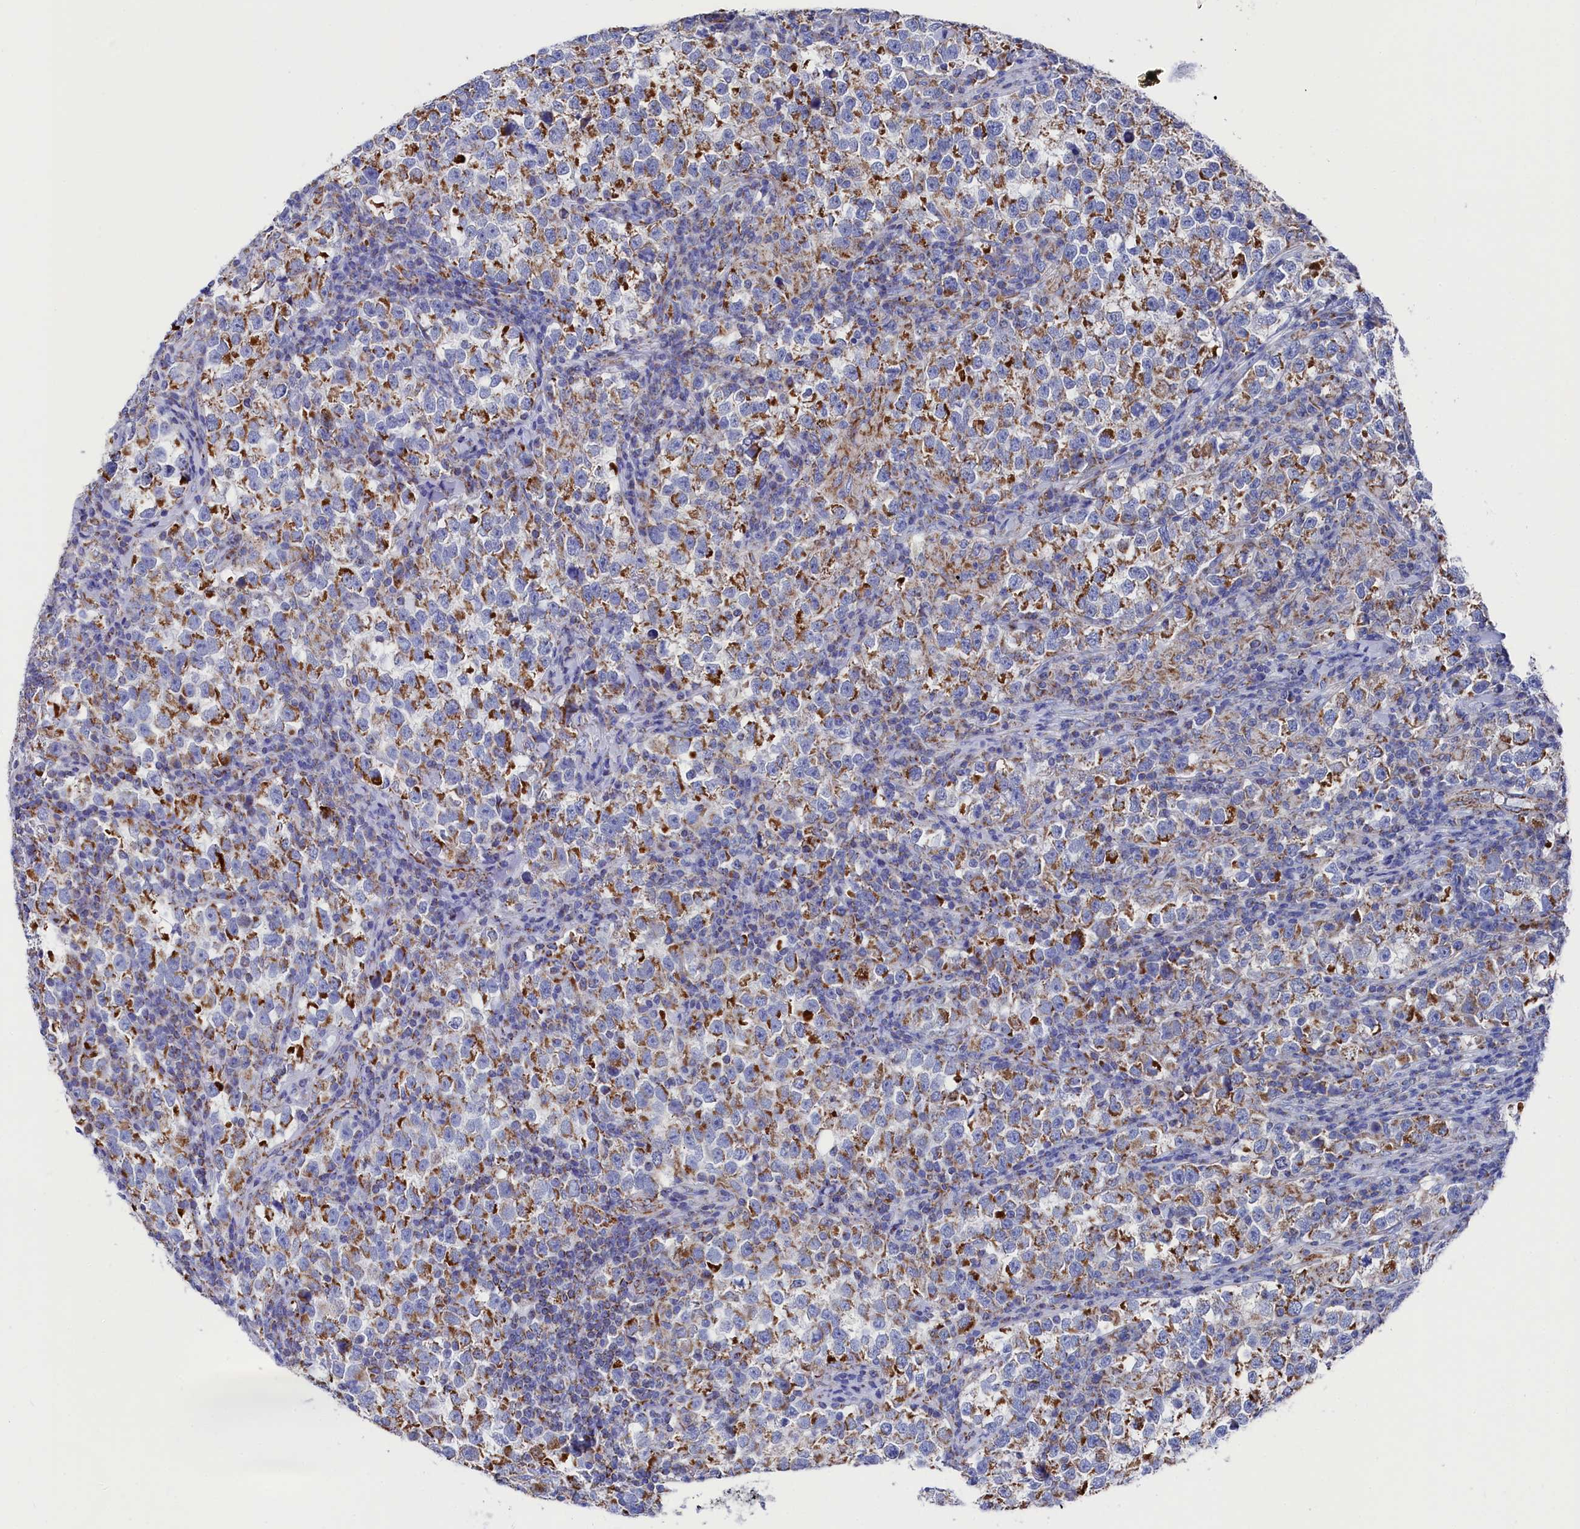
{"staining": {"intensity": "moderate", "quantity": "25%-75%", "location": "cytoplasmic/membranous"}, "tissue": "testis cancer", "cell_type": "Tumor cells", "image_type": "cancer", "snomed": [{"axis": "morphology", "description": "Normal tissue, NOS"}, {"axis": "morphology", "description": "Seminoma, NOS"}, {"axis": "topography", "description": "Testis"}], "caption": "Tumor cells display medium levels of moderate cytoplasmic/membranous expression in approximately 25%-75% of cells in human seminoma (testis).", "gene": "MMAB", "patient": {"sex": "male", "age": 43}}